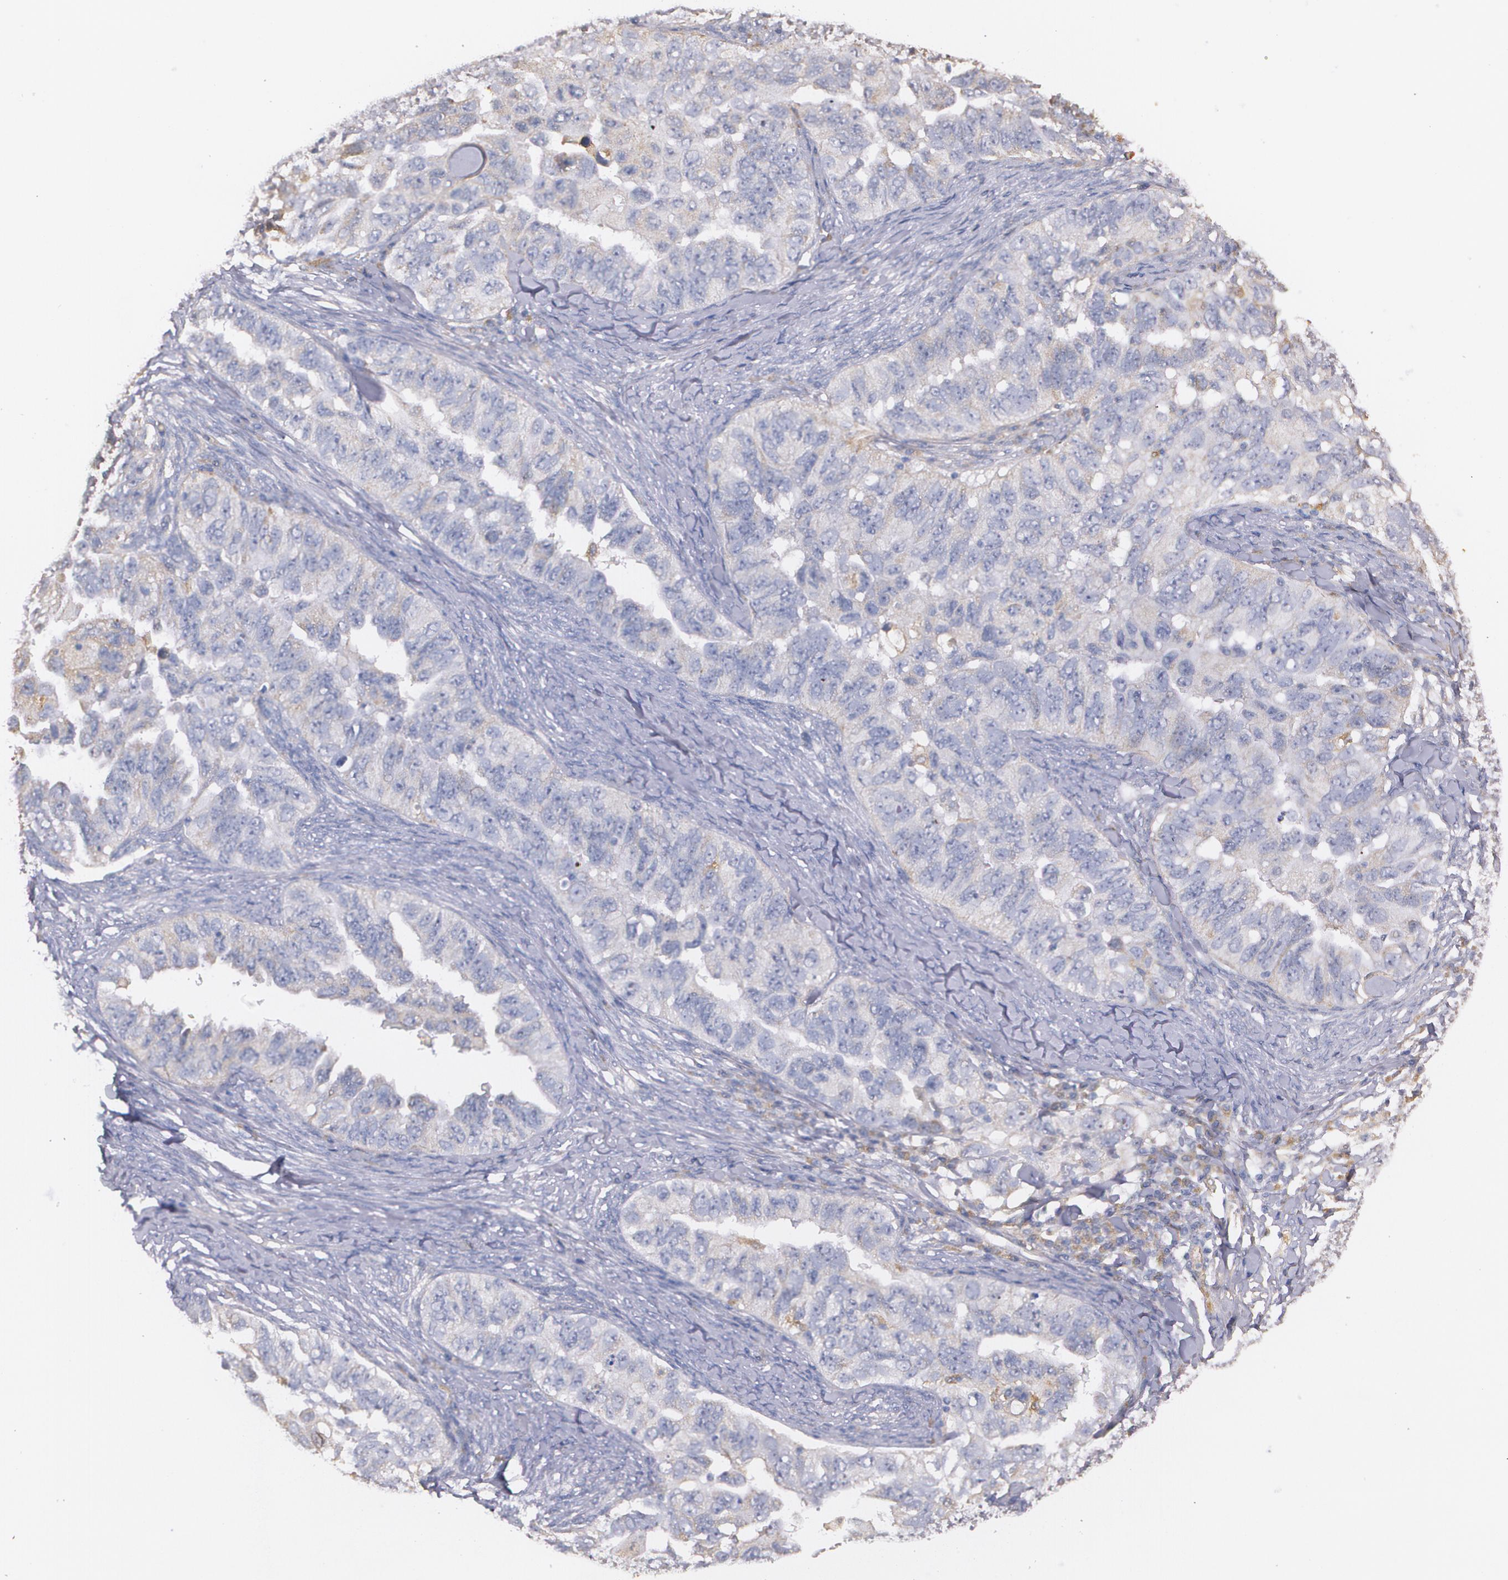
{"staining": {"intensity": "weak", "quantity": "<25%", "location": "cytoplasmic/membranous"}, "tissue": "ovarian cancer", "cell_type": "Tumor cells", "image_type": "cancer", "snomed": [{"axis": "morphology", "description": "Cystadenocarcinoma, serous, NOS"}, {"axis": "topography", "description": "Ovary"}], "caption": "Tumor cells are negative for brown protein staining in ovarian cancer.", "gene": "AMBP", "patient": {"sex": "female", "age": 82}}